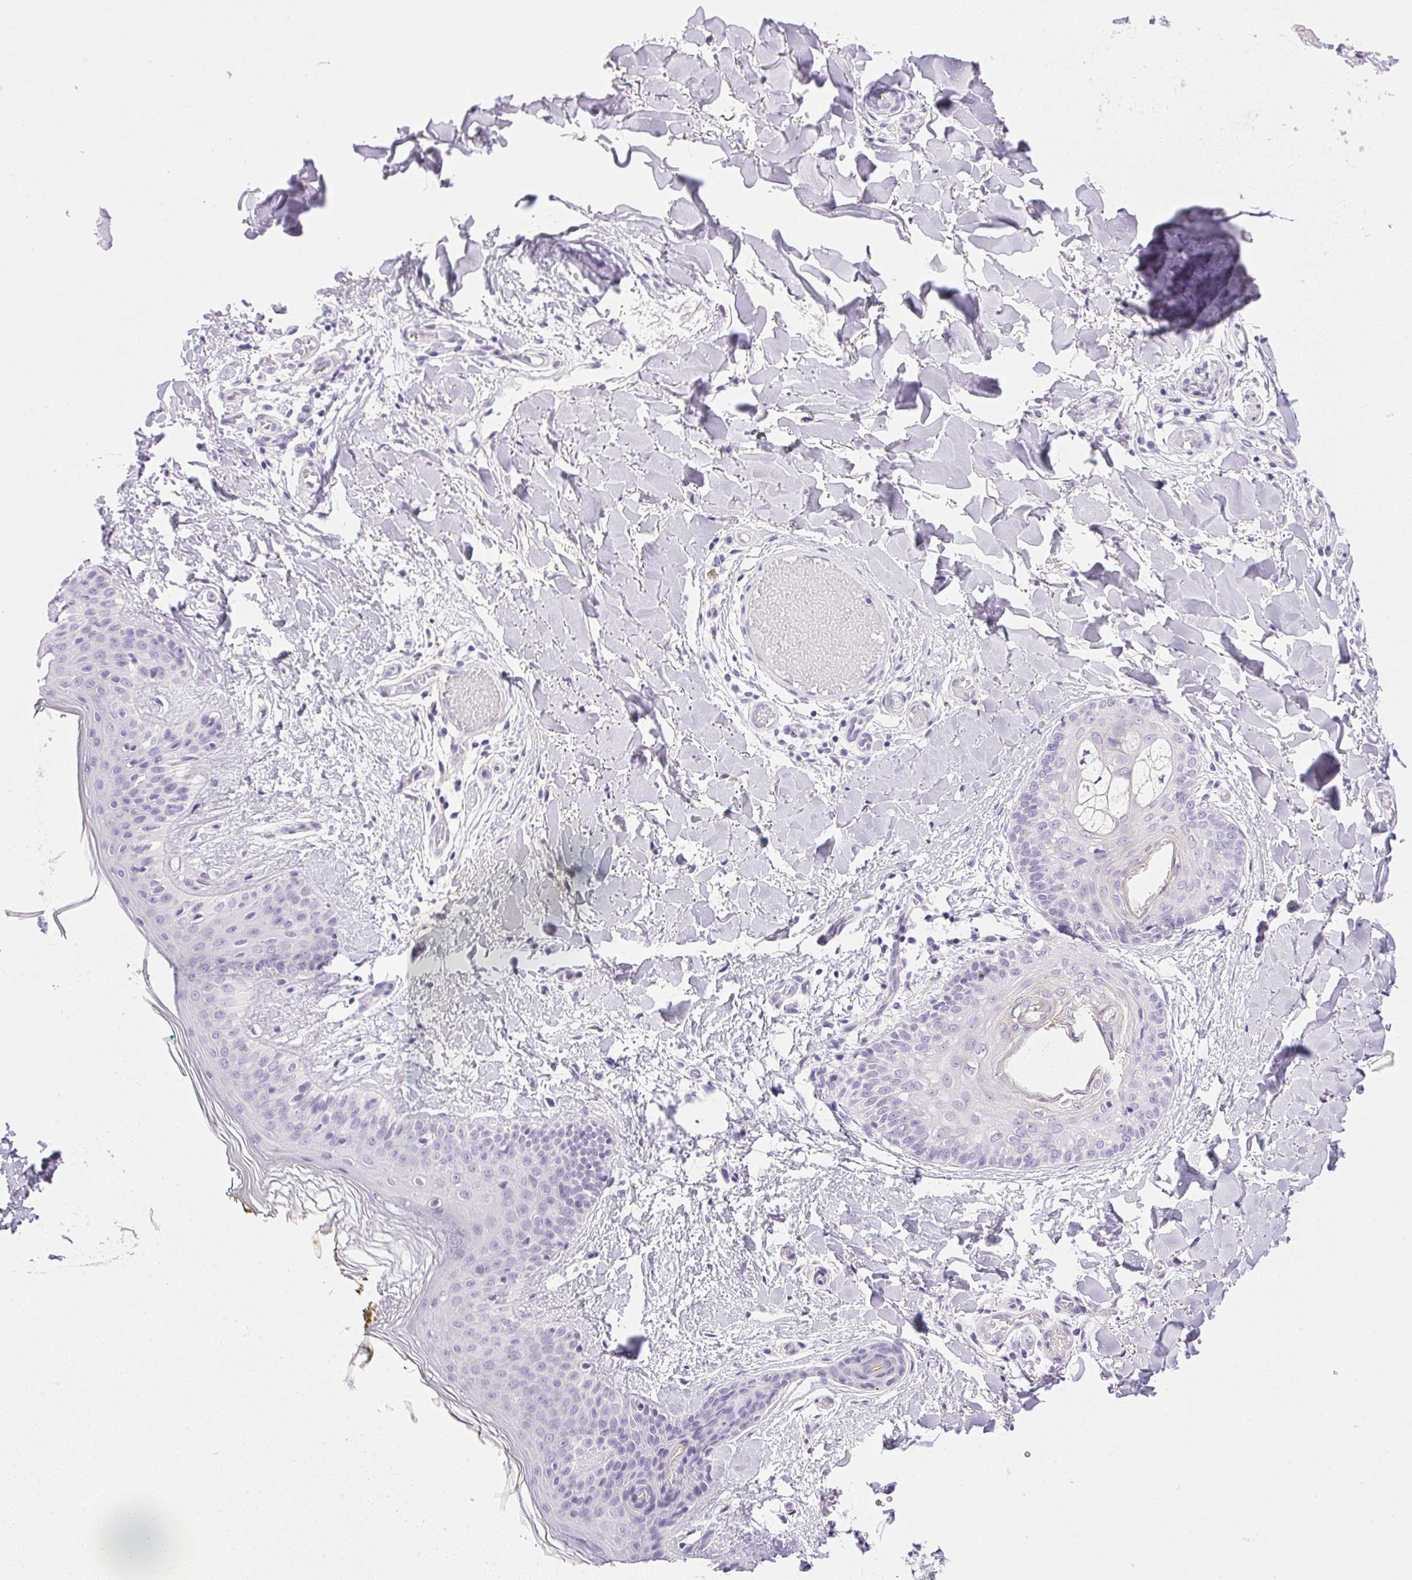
{"staining": {"intensity": "negative", "quantity": "none", "location": "none"}, "tissue": "skin", "cell_type": "Fibroblasts", "image_type": "normal", "snomed": [{"axis": "morphology", "description": "Normal tissue, NOS"}, {"axis": "topography", "description": "Skin"}], "caption": "Immunohistochemistry (IHC) image of unremarkable skin stained for a protein (brown), which reveals no expression in fibroblasts.", "gene": "ATP6V0A4", "patient": {"sex": "female", "age": 34}}